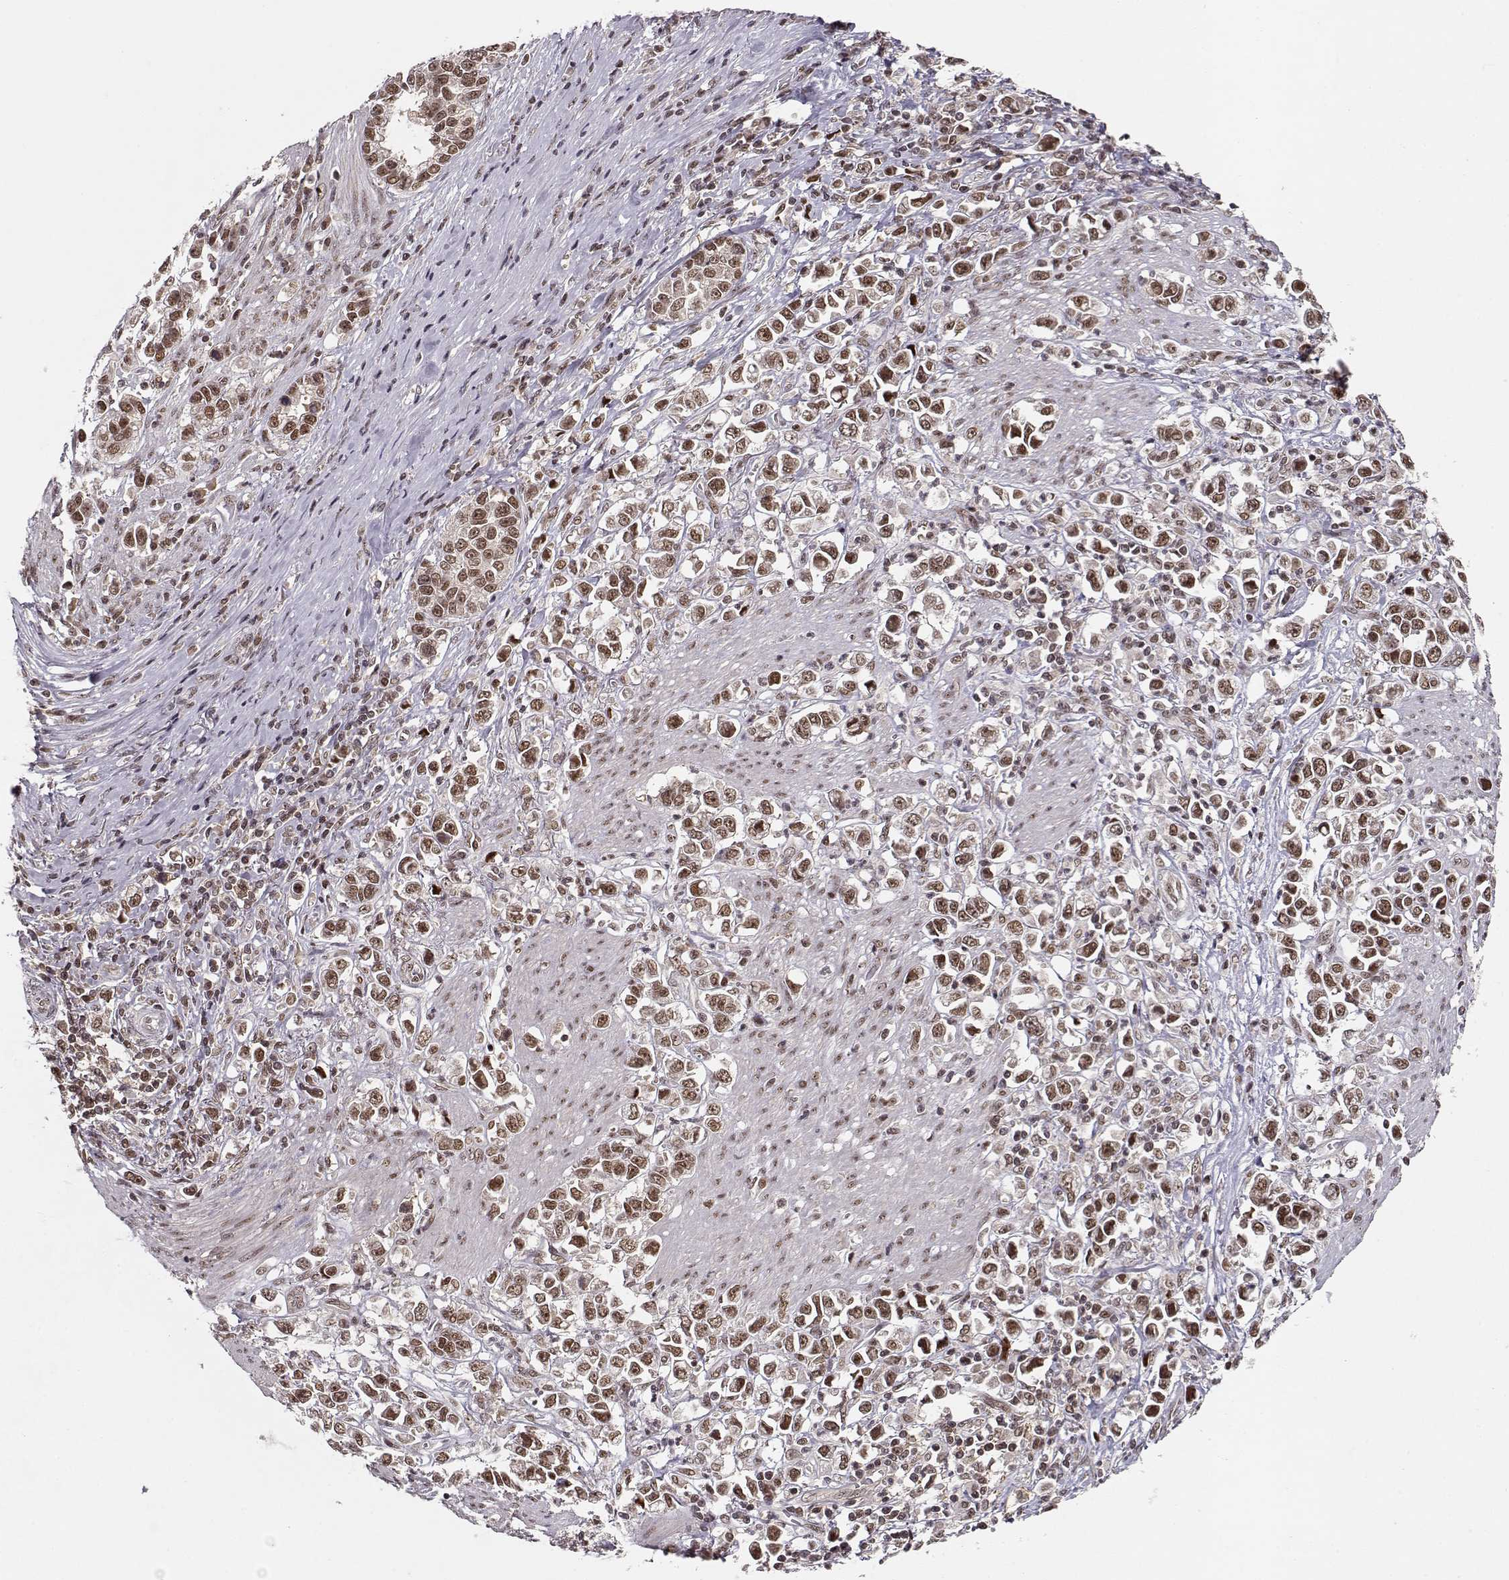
{"staining": {"intensity": "moderate", "quantity": ">75%", "location": "nuclear"}, "tissue": "stomach cancer", "cell_type": "Tumor cells", "image_type": "cancer", "snomed": [{"axis": "morphology", "description": "Adenocarcinoma, NOS"}, {"axis": "topography", "description": "Stomach"}], "caption": "Brown immunohistochemical staining in stomach cancer demonstrates moderate nuclear staining in about >75% of tumor cells.", "gene": "CSNK2A1", "patient": {"sex": "male", "age": 93}}